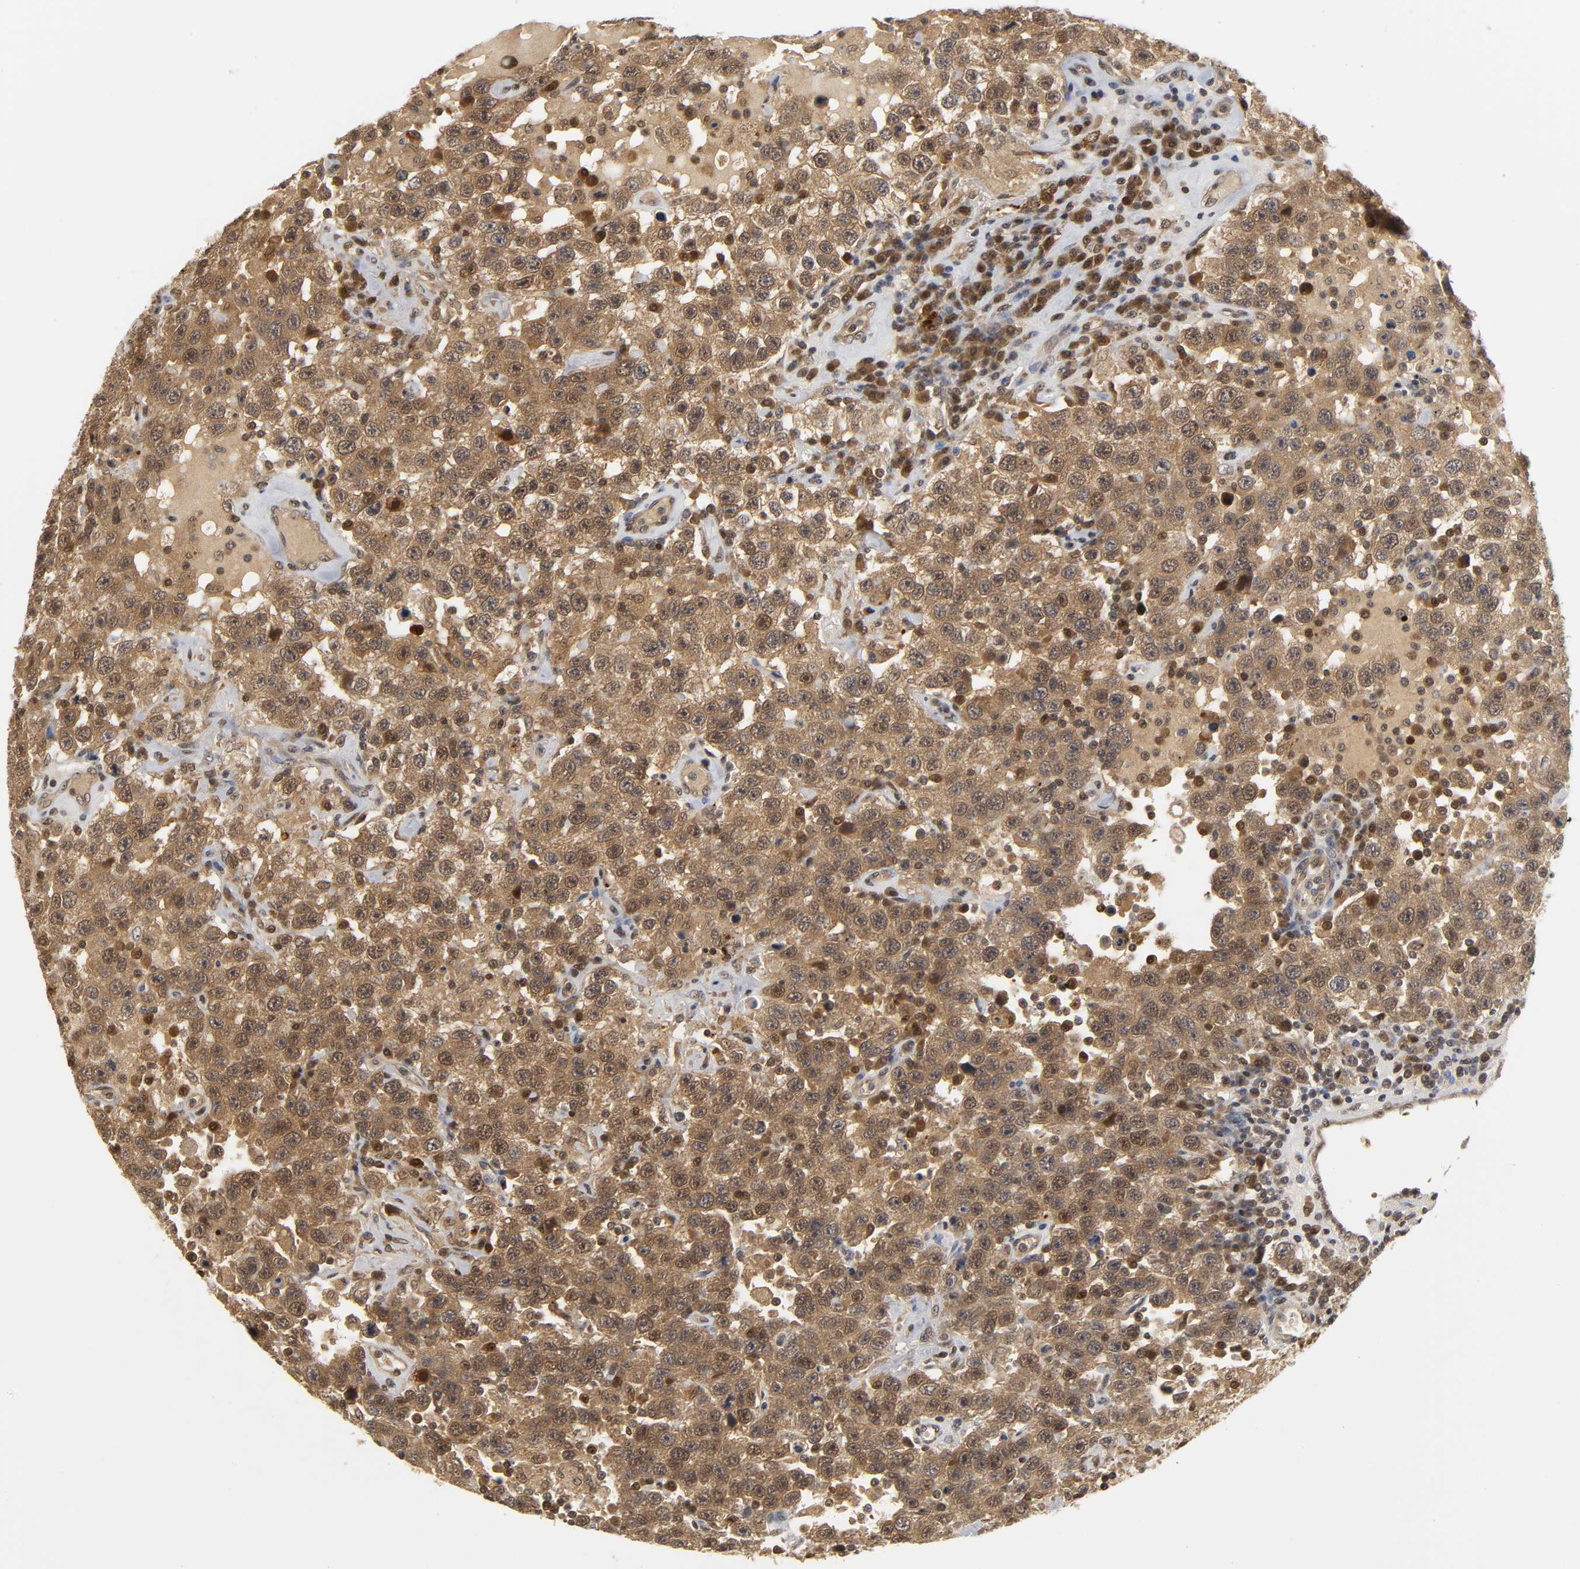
{"staining": {"intensity": "moderate", "quantity": ">75%", "location": "cytoplasmic/membranous,nuclear"}, "tissue": "testis cancer", "cell_type": "Tumor cells", "image_type": "cancer", "snomed": [{"axis": "morphology", "description": "Seminoma, NOS"}, {"axis": "topography", "description": "Testis"}], "caption": "Immunohistochemistry of human testis cancer reveals medium levels of moderate cytoplasmic/membranous and nuclear positivity in approximately >75% of tumor cells.", "gene": "PARK7", "patient": {"sex": "male", "age": 41}}